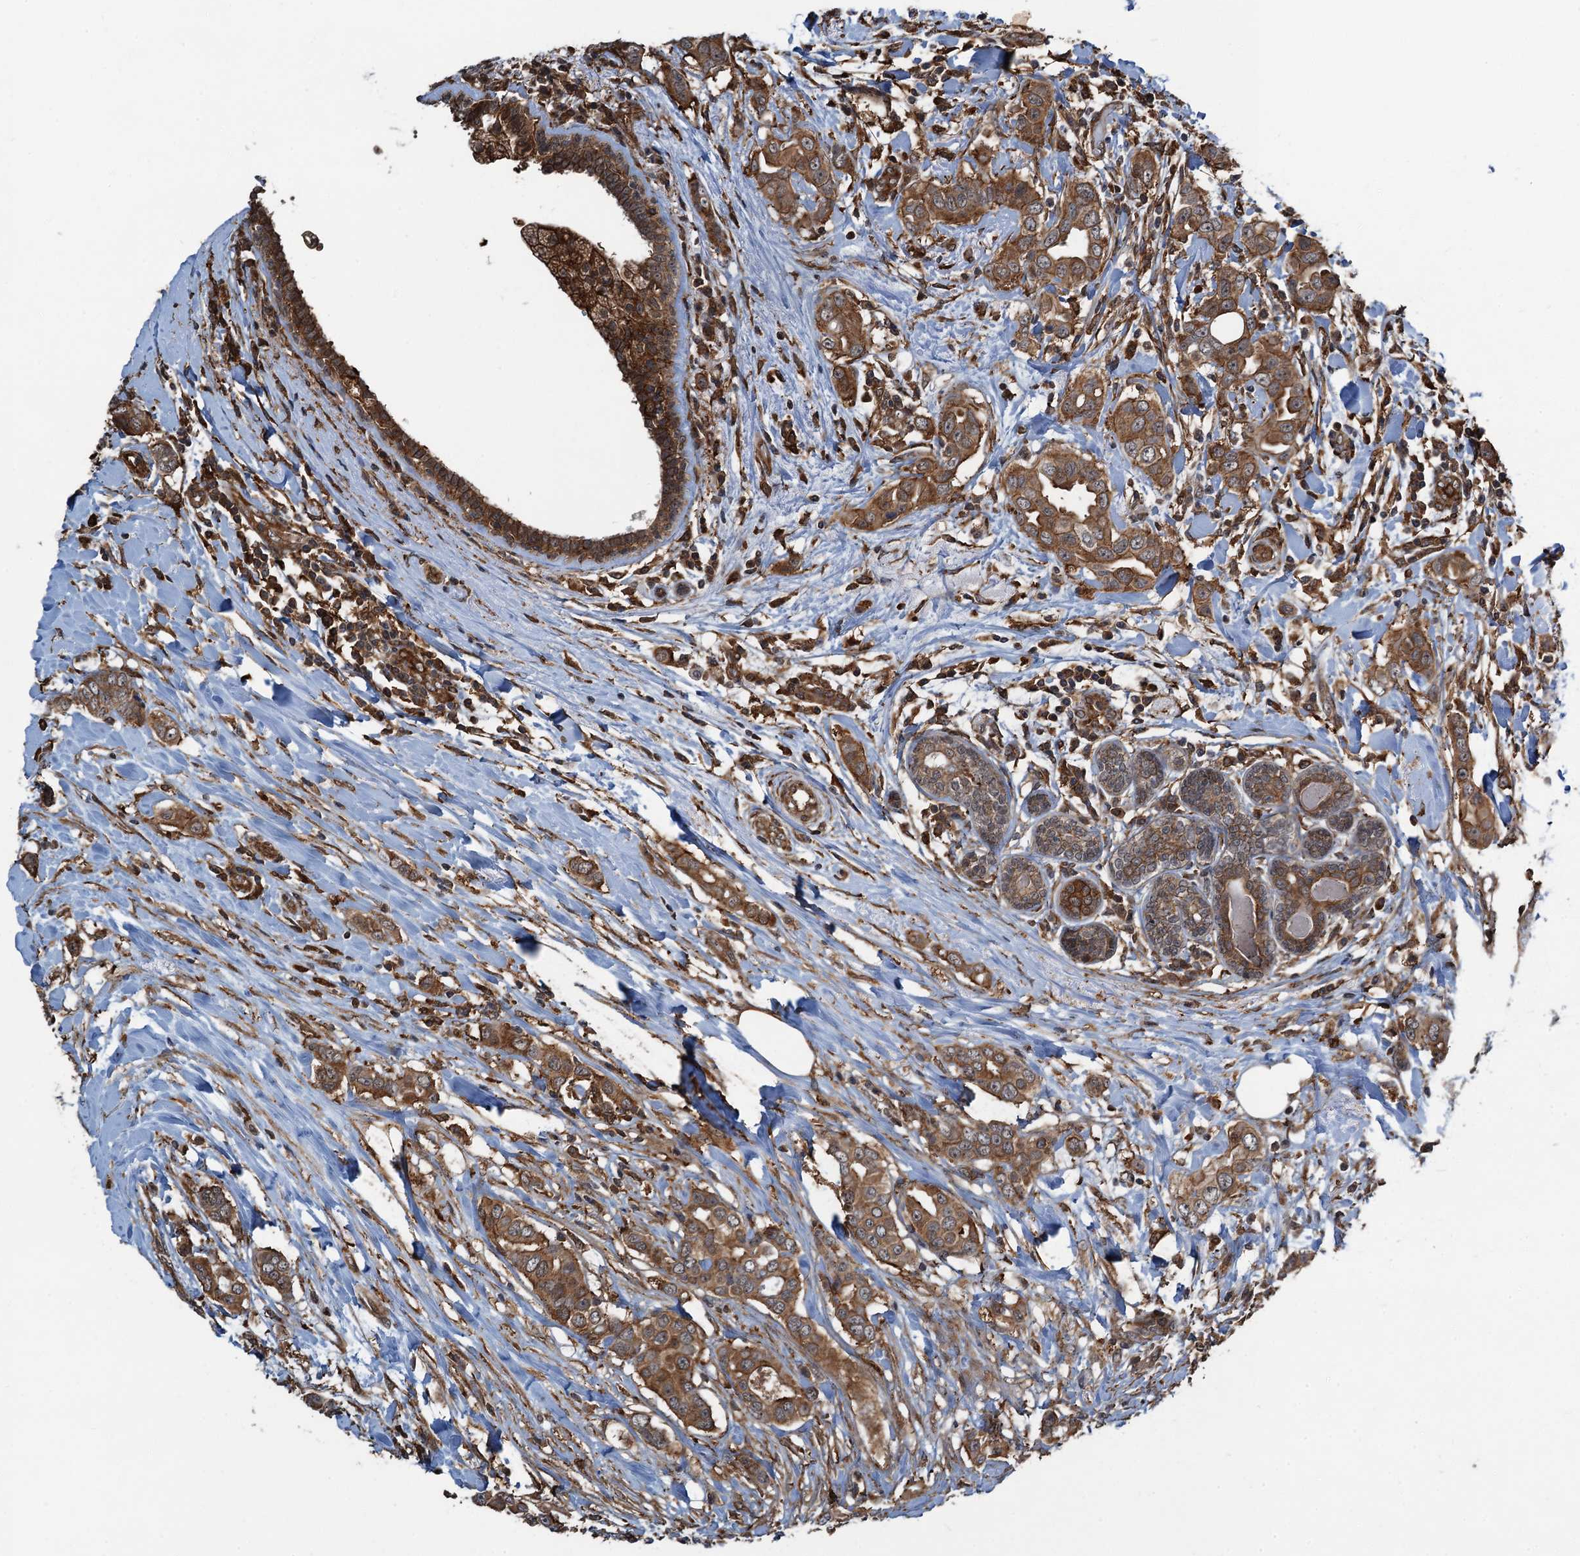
{"staining": {"intensity": "moderate", "quantity": ">75%", "location": "cytoplasmic/membranous"}, "tissue": "breast cancer", "cell_type": "Tumor cells", "image_type": "cancer", "snomed": [{"axis": "morphology", "description": "Lobular carcinoma"}, {"axis": "topography", "description": "Breast"}], "caption": "High-power microscopy captured an immunohistochemistry (IHC) histopathology image of lobular carcinoma (breast), revealing moderate cytoplasmic/membranous staining in approximately >75% of tumor cells. The staining was performed using DAB to visualize the protein expression in brown, while the nuclei were stained in blue with hematoxylin (Magnification: 20x).", "gene": "WHAMM", "patient": {"sex": "female", "age": 51}}